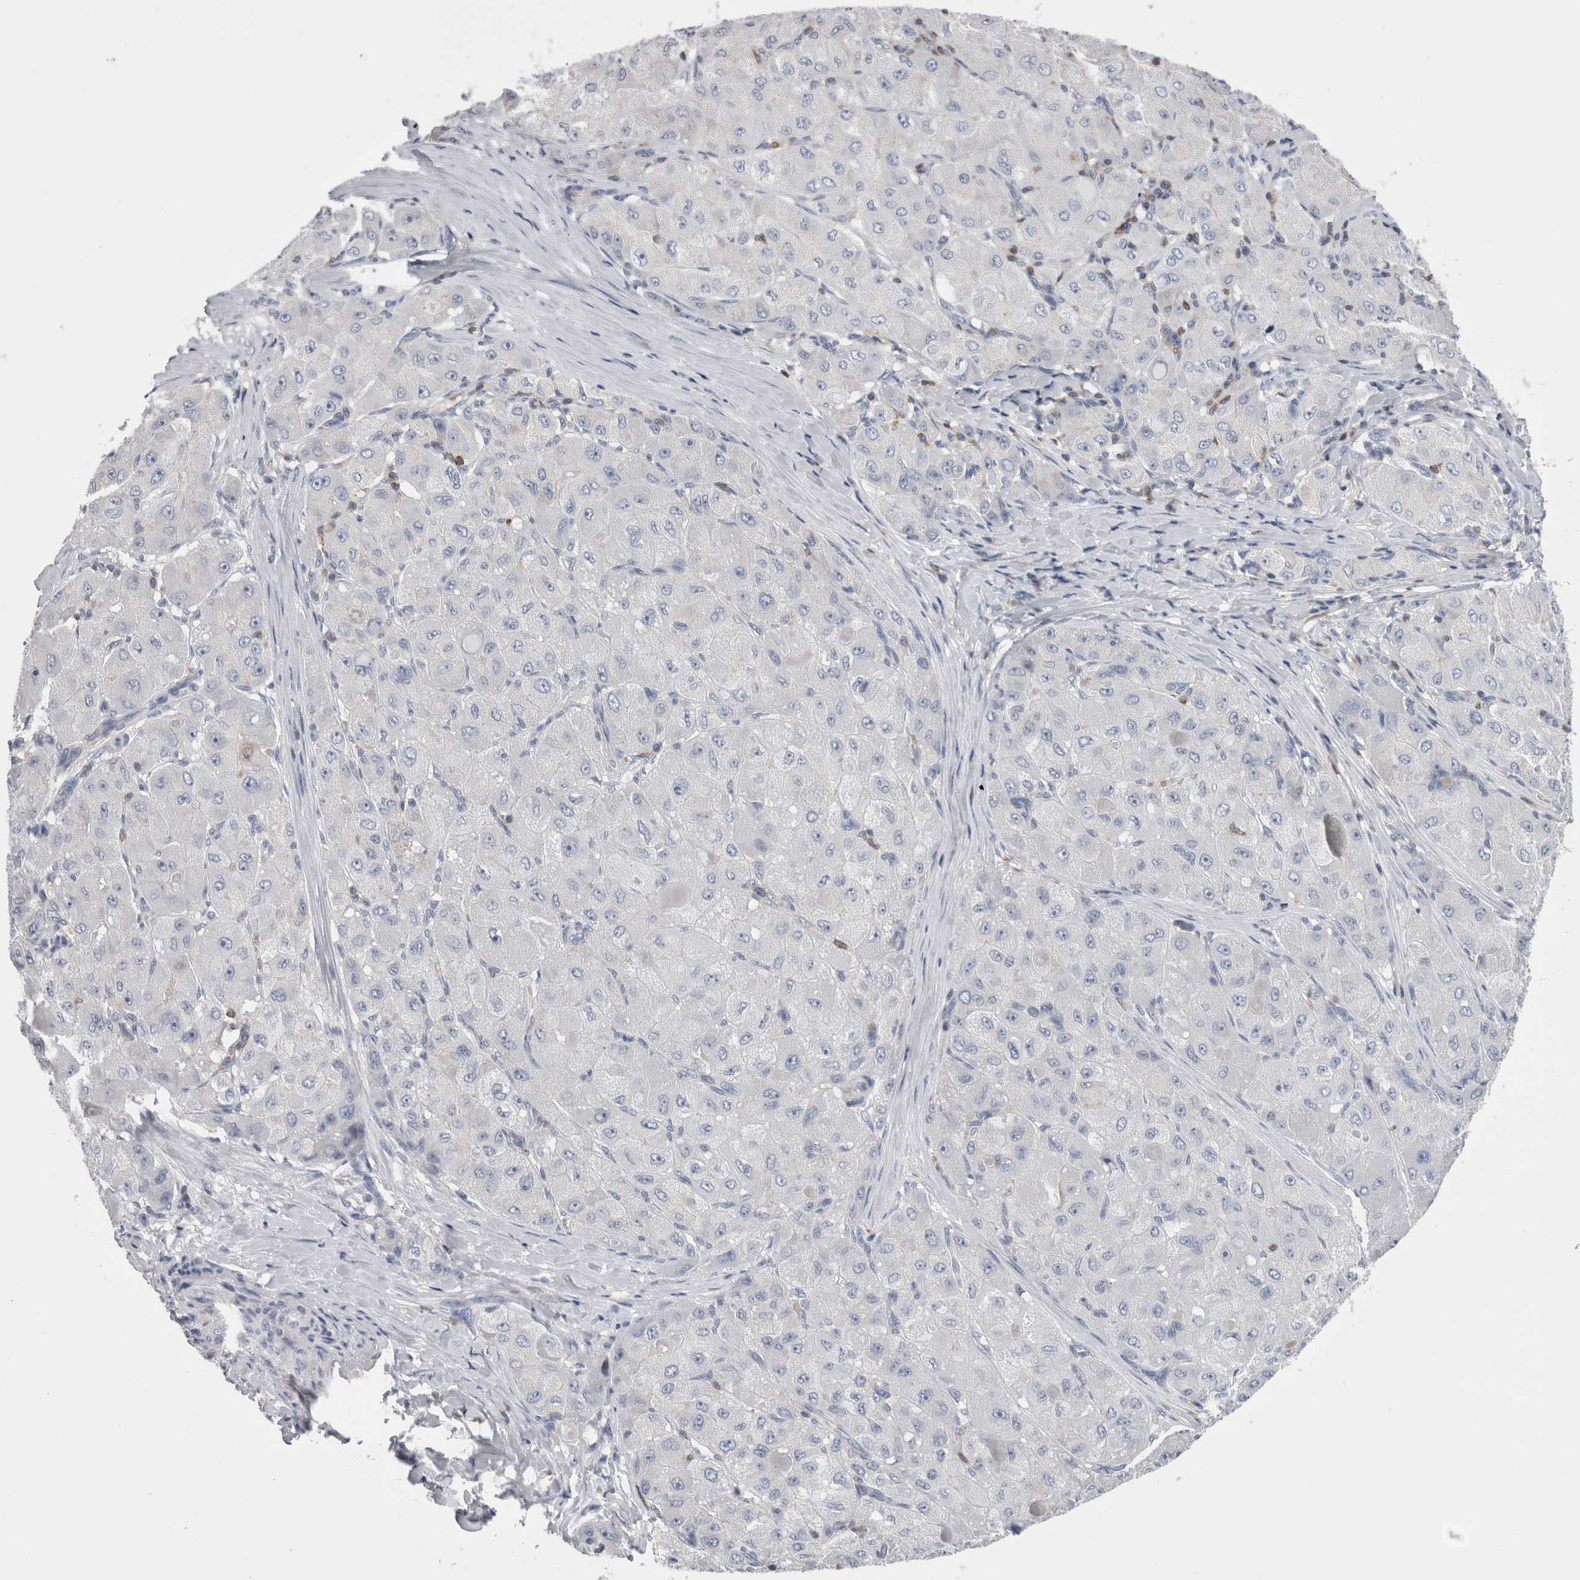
{"staining": {"intensity": "negative", "quantity": "none", "location": "none"}, "tissue": "liver cancer", "cell_type": "Tumor cells", "image_type": "cancer", "snomed": [{"axis": "morphology", "description": "Carcinoma, Hepatocellular, NOS"}, {"axis": "topography", "description": "Liver"}], "caption": "The immunohistochemistry photomicrograph has no significant staining in tumor cells of liver hepatocellular carcinoma tissue.", "gene": "DCTN6", "patient": {"sex": "male", "age": 80}}